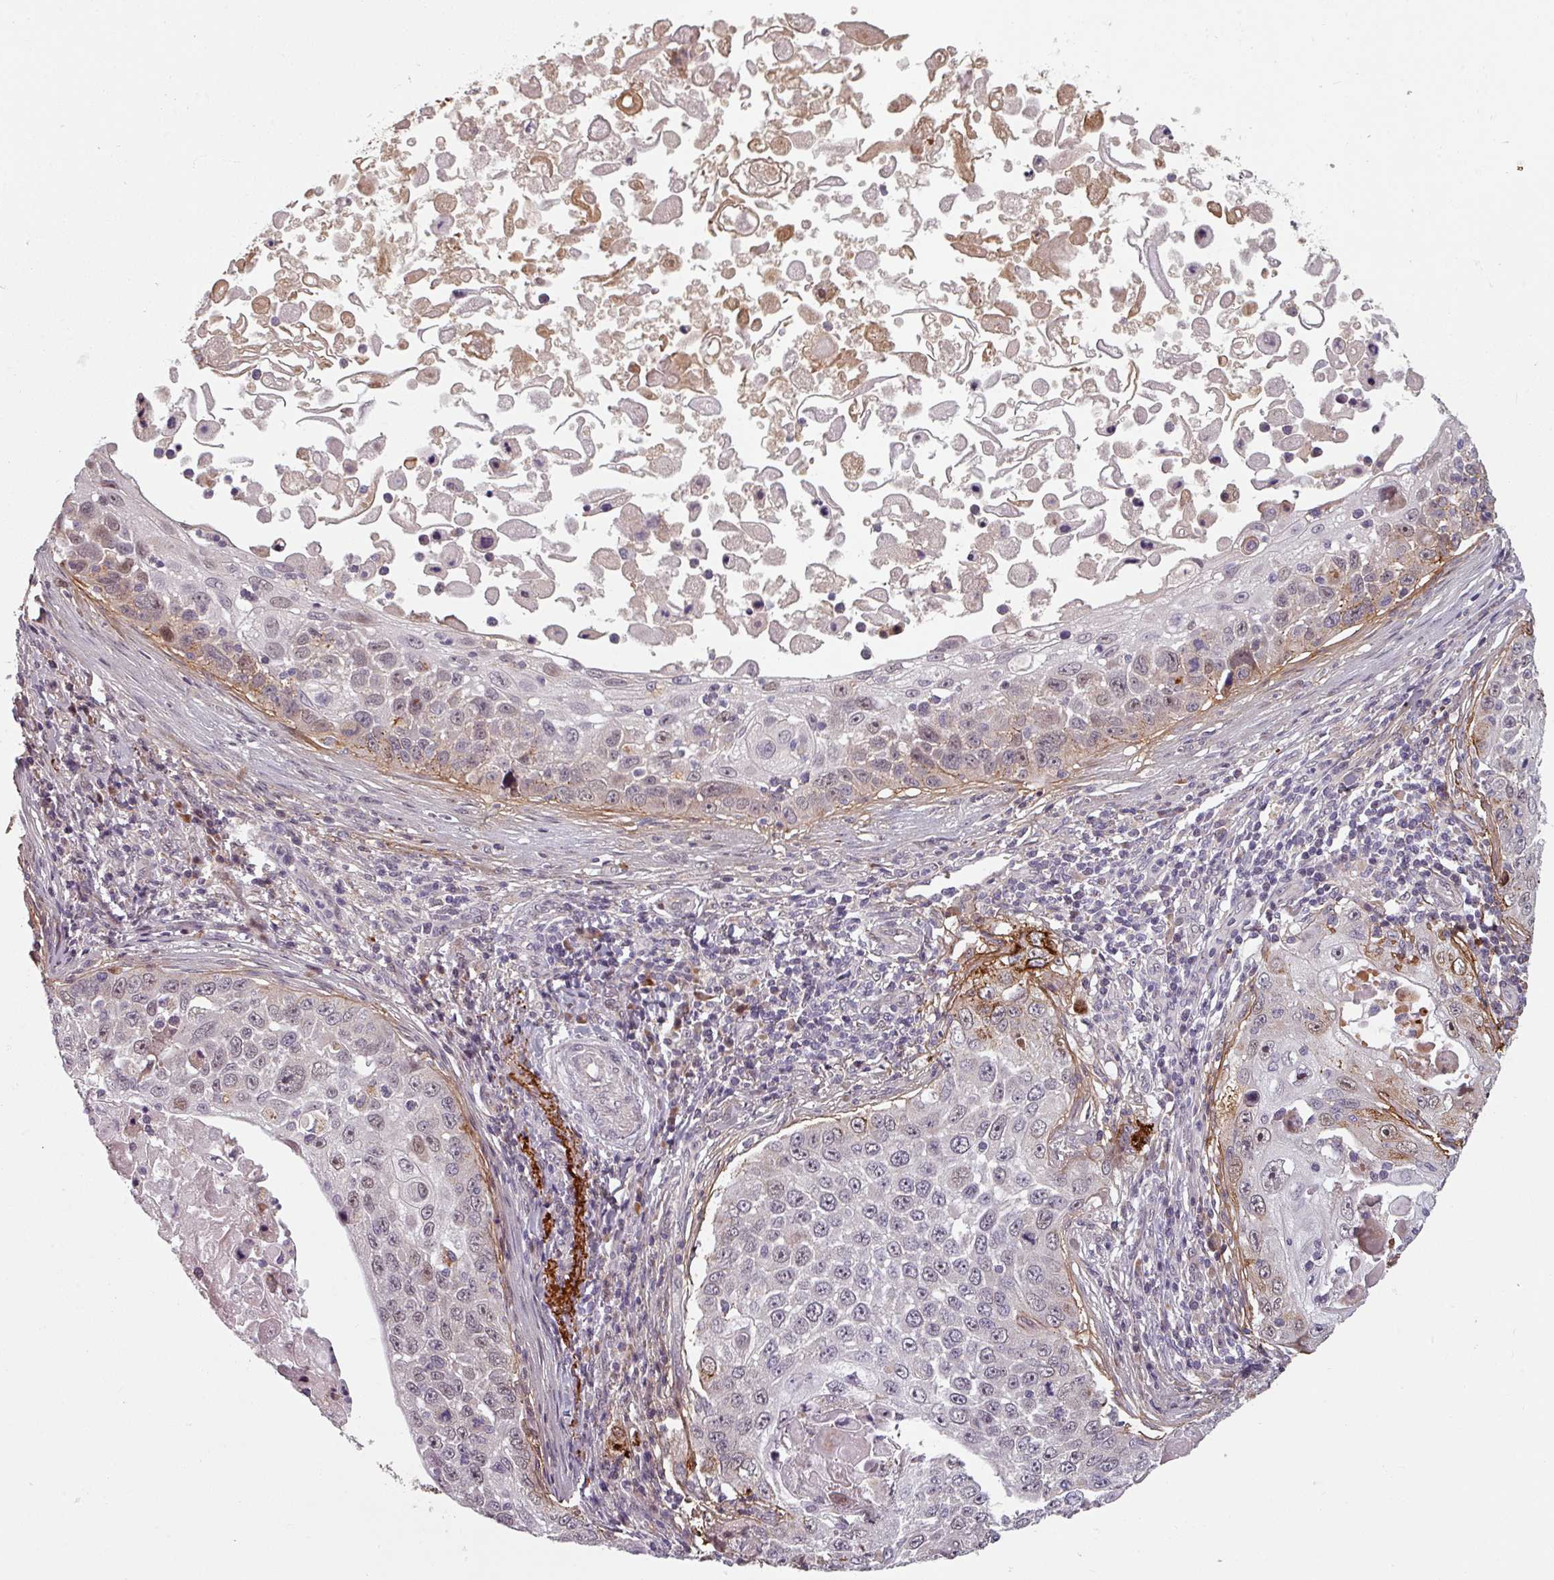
{"staining": {"intensity": "moderate", "quantity": "<25%", "location": "cytoplasmic/membranous"}, "tissue": "skin cancer", "cell_type": "Tumor cells", "image_type": "cancer", "snomed": [{"axis": "morphology", "description": "Squamous cell carcinoma, NOS"}, {"axis": "topography", "description": "Skin"}], "caption": "Protein staining displays moderate cytoplasmic/membranous positivity in about <25% of tumor cells in skin cancer. Using DAB (brown) and hematoxylin (blue) stains, captured at high magnification using brightfield microscopy.", "gene": "CYB5RL", "patient": {"sex": "male", "age": 24}}